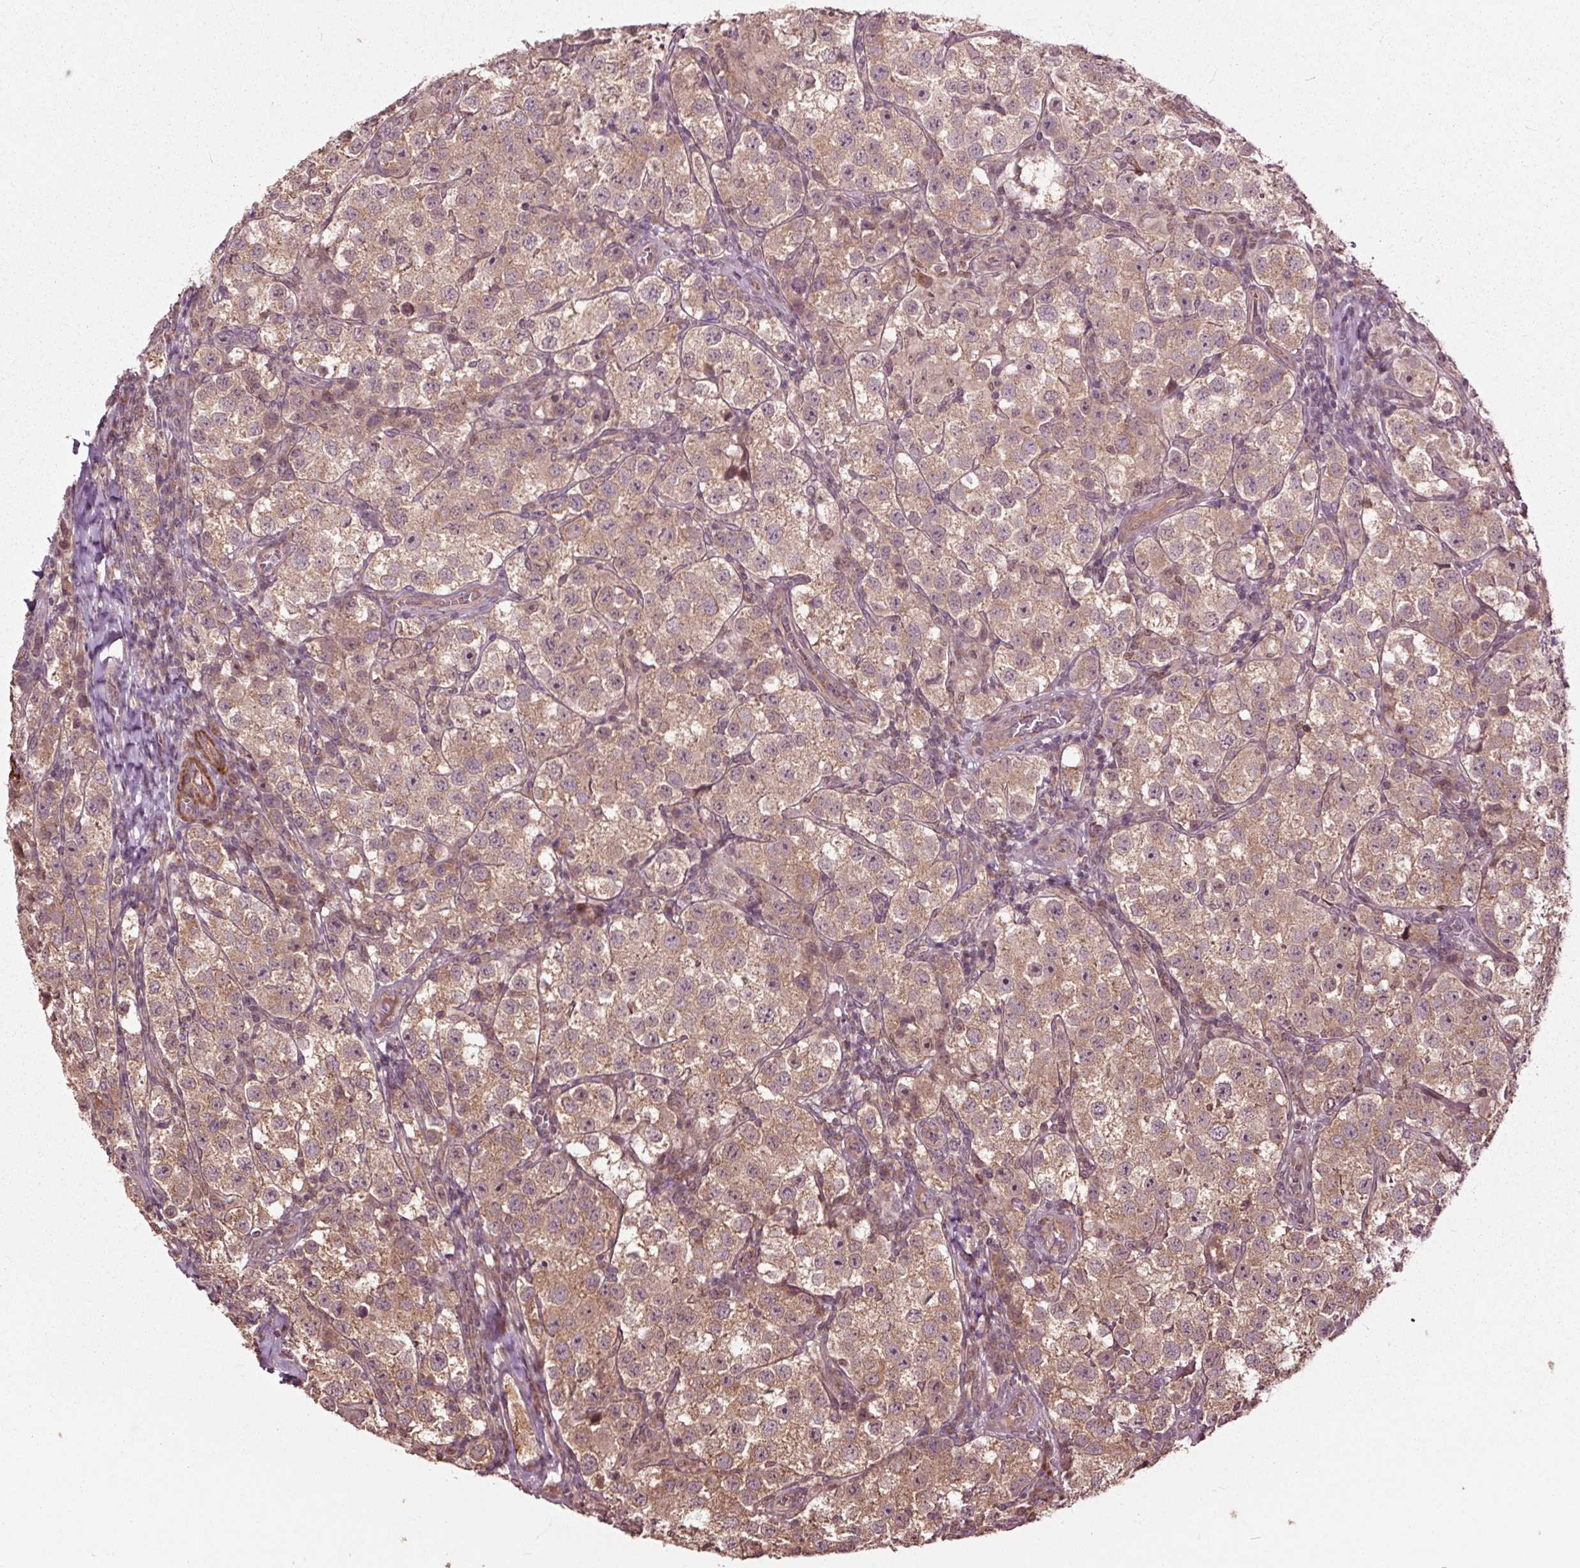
{"staining": {"intensity": "weak", "quantity": ">75%", "location": "cytoplasmic/membranous"}, "tissue": "testis cancer", "cell_type": "Tumor cells", "image_type": "cancer", "snomed": [{"axis": "morphology", "description": "Seminoma, NOS"}, {"axis": "topography", "description": "Testis"}], "caption": "Immunohistochemical staining of human testis cancer demonstrates low levels of weak cytoplasmic/membranous protein staining in about >75% of tumor cells. (IHC, brightfield microscopy, high magnification).", "gene": "CEP95", "patient": {"sex": "male", "age": 37}}